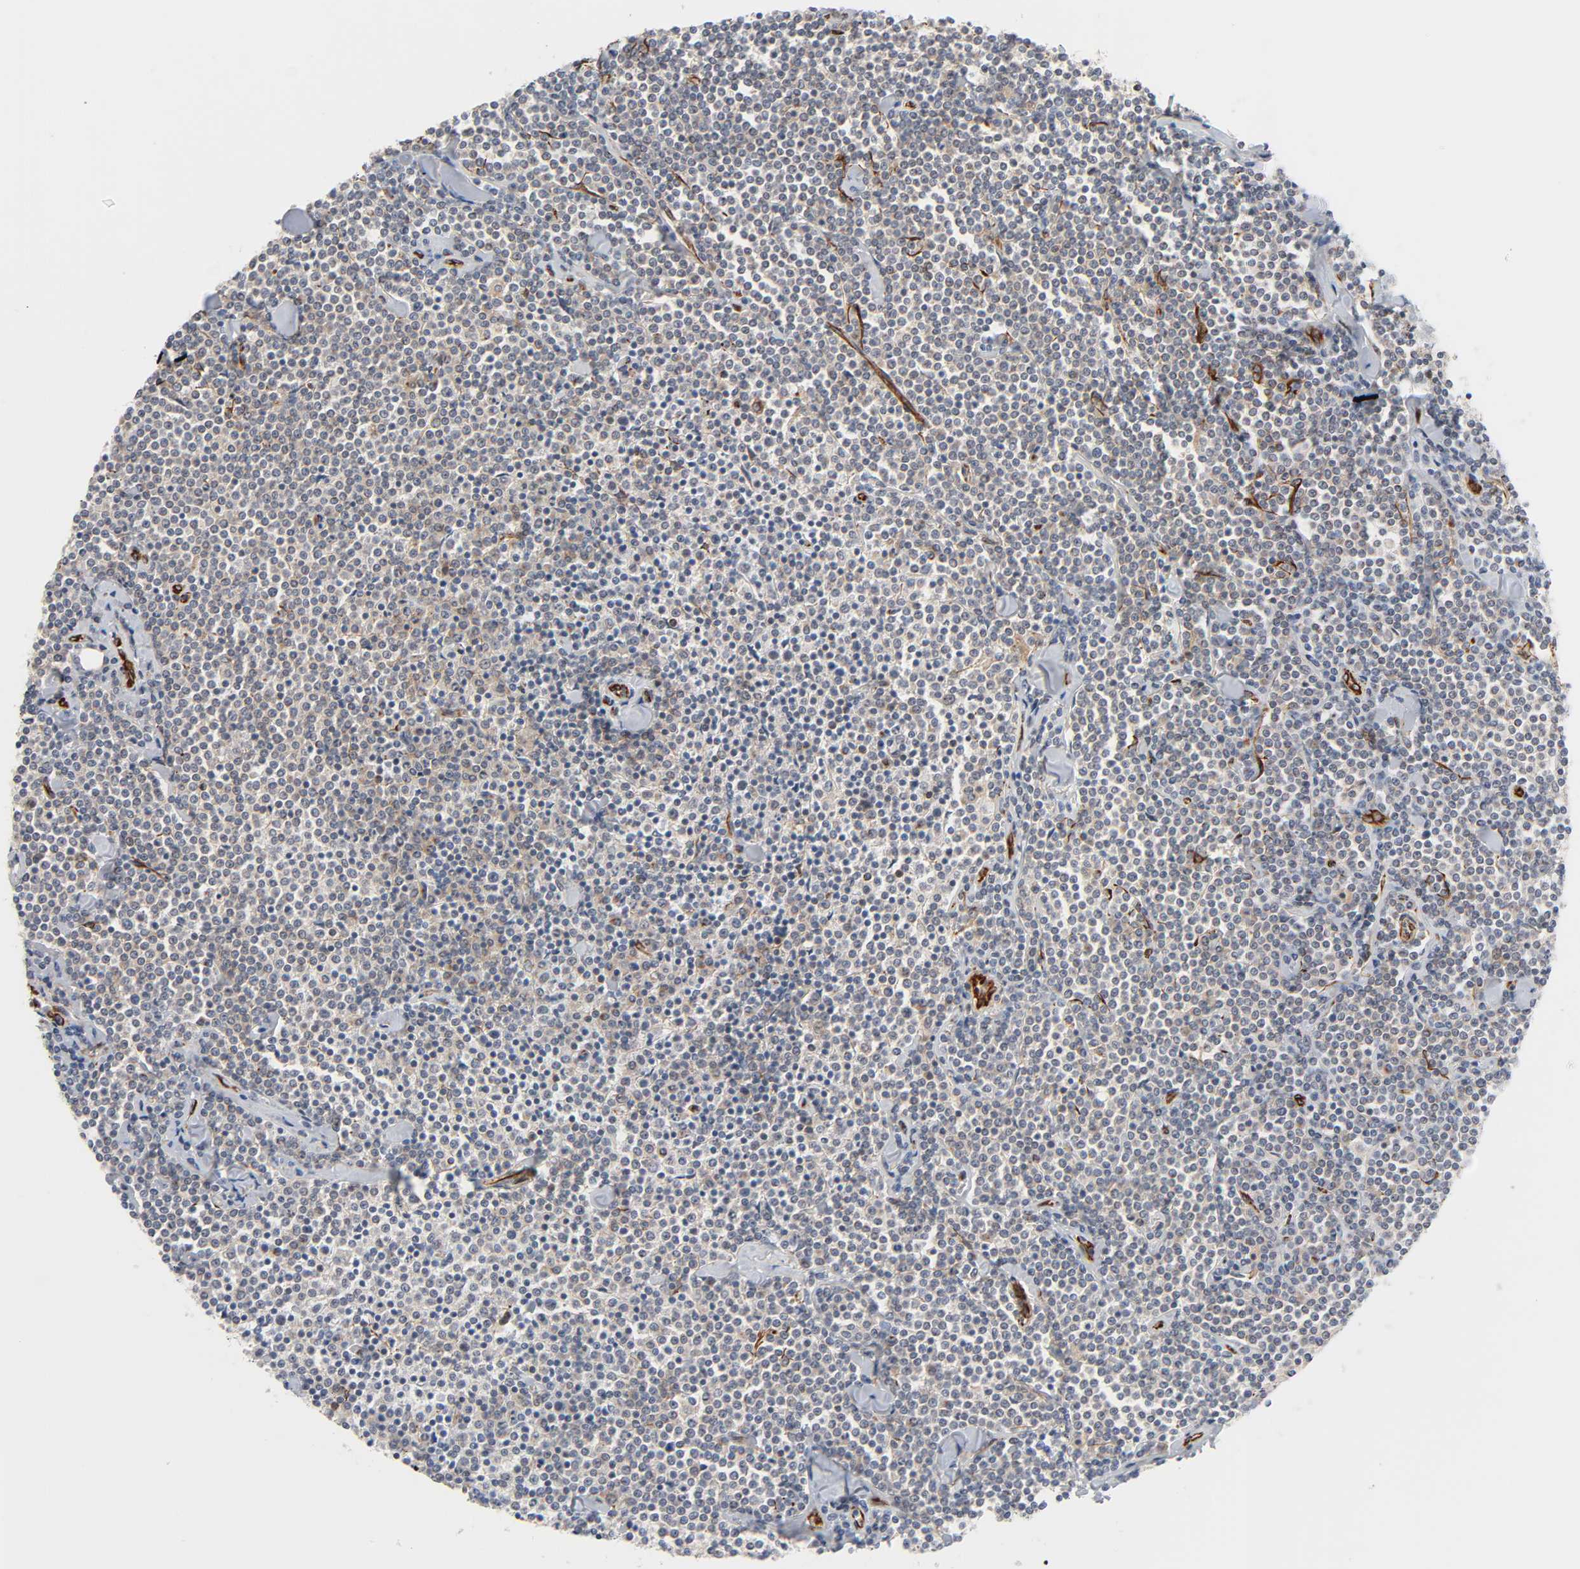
{"staining": {"intensity": "weak", "quantity": ">75%", "location": "cytoplasmic/membranous"}, "tissue": "lymphoma", "cell_type": "Tumor cells", "image_type": "cancer", "snomed": [{"axis": "morphology", "description": "Malignant lymphoma, non-Hodgkin's type, Low grade"}, {"axis": "topography", "description": "Soft tissue"}], "caption": "A low amount of weak cytoplasmic/membranous expression is seen in approximately >75% of tumor cells in lymphoma tissue. The staining is performed using DAB (3,3'-diaminobenzidine) brown chromogen to label protein expression. The nuclei are counter-stained blue using hematoxylin.", "gene": "REEP6", "patient": {"sex": "male", "age": 92}}